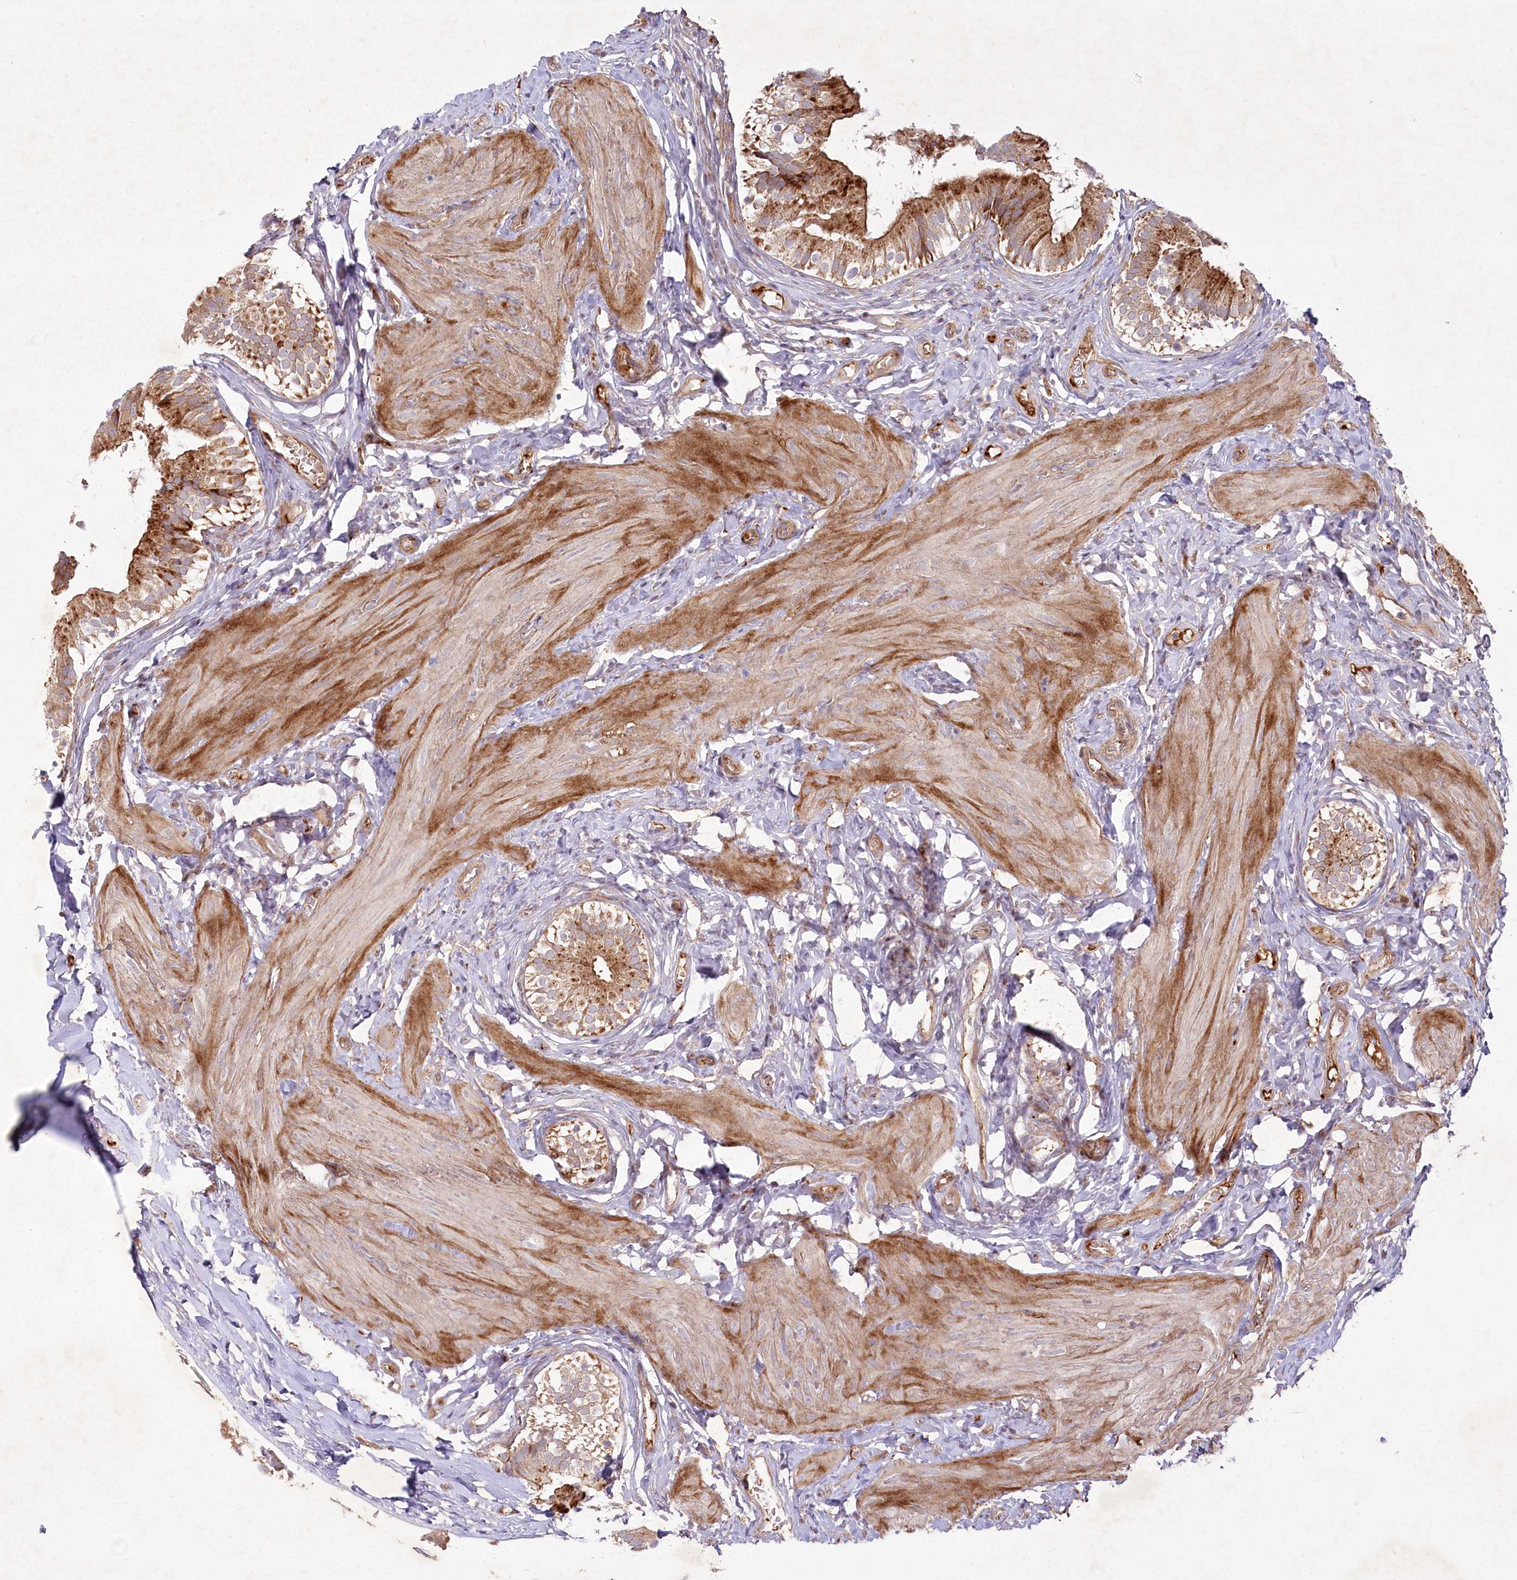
{"staining": {"intensity": "strong", "quantity": ">75%", "location": "cytoplasmic/membranous"}, "tissue": "gallbladder", "cell_type": "Glandular cells", "image_type": "normal", "snomed": [{"axis": "morphology", "description": "Normal tissue, NOS"}, {"axis": "topography", "description": "Gallbladder"}], "caption": "A brown stain highlights strong cytoplasmic/membranous expression of a protein in glandular cells of unremarkable gallbladder.", "gene": "PSTK", "patient": {"sex": "female", "age": 47}}